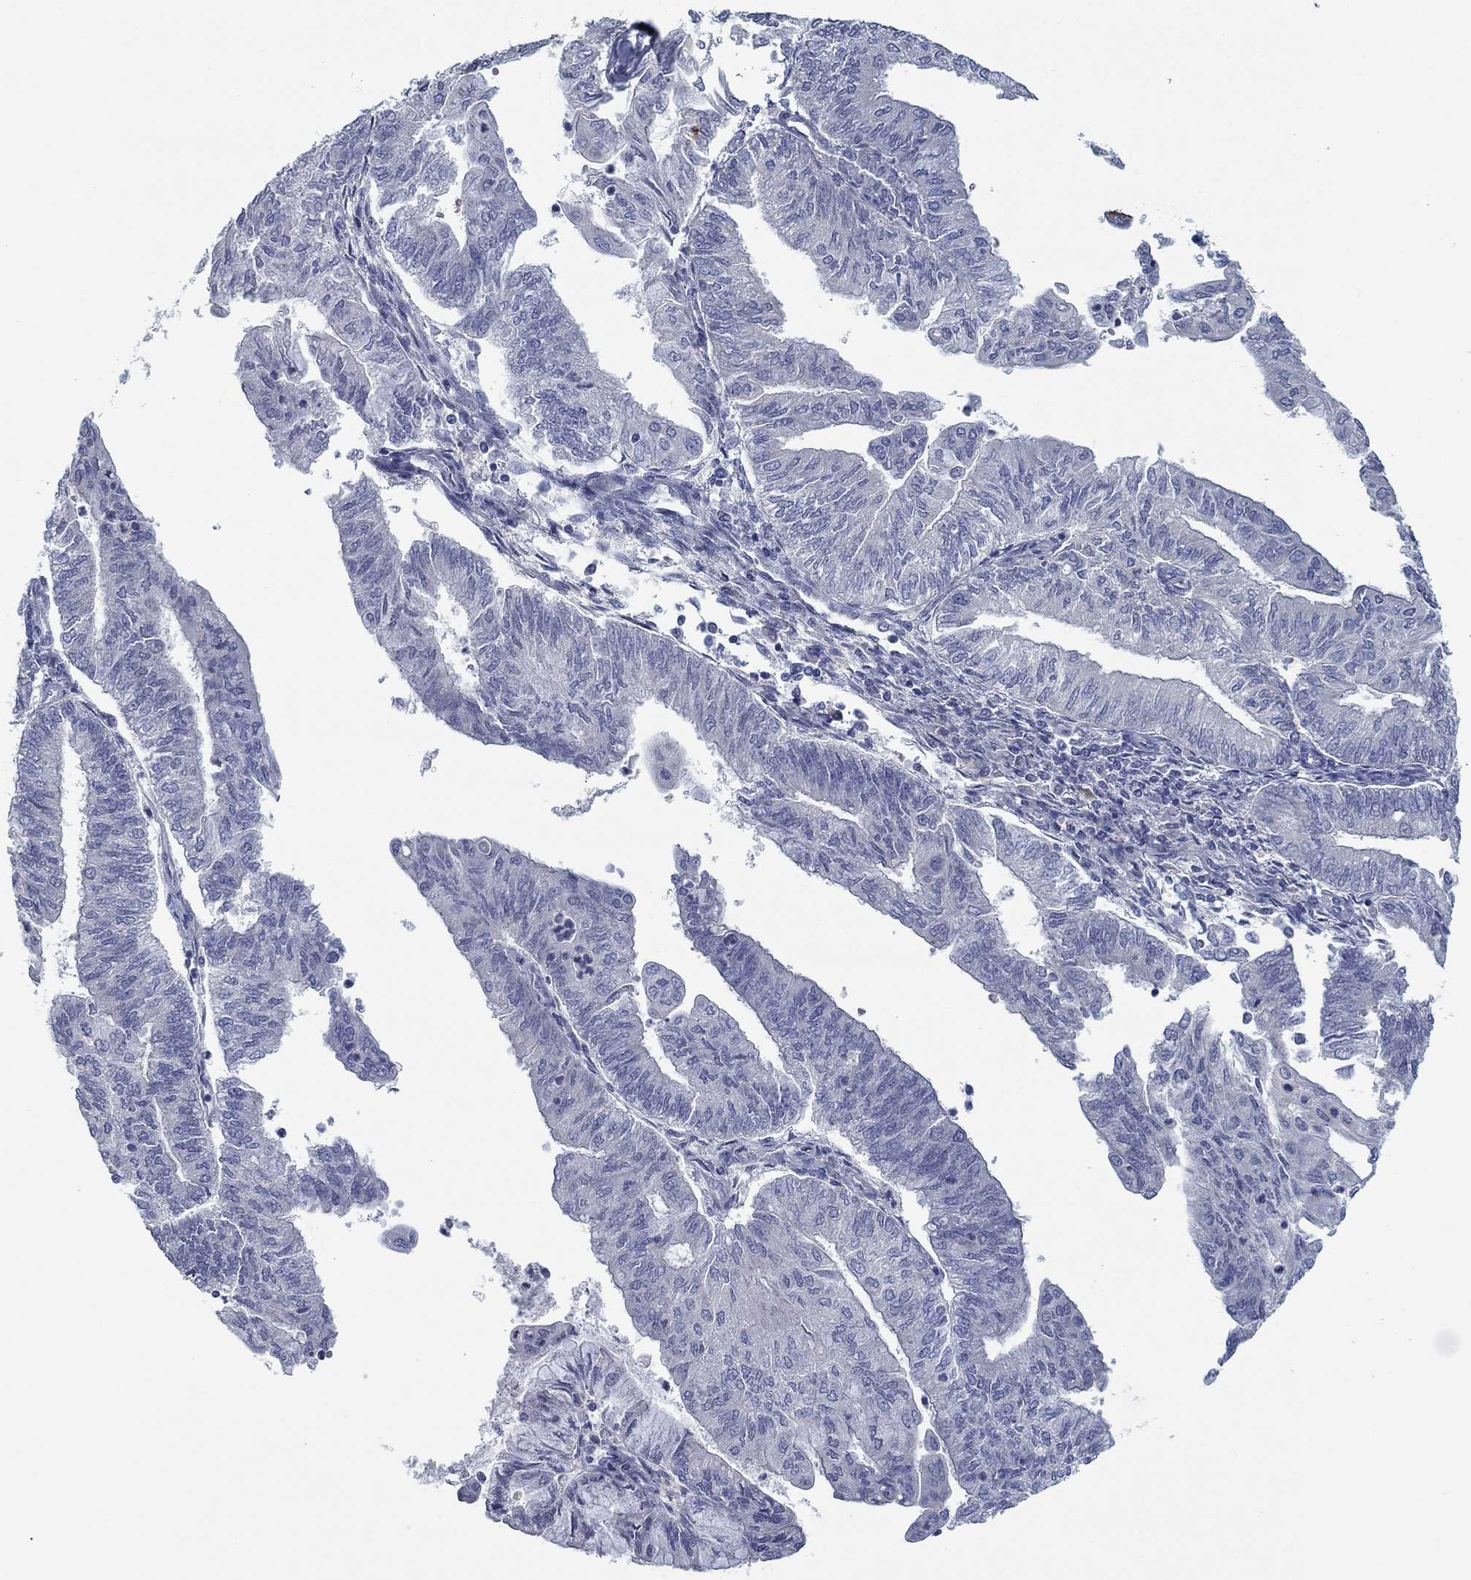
{"staining": {"intensity": "negative", "quantity": "none", "location": "none"}, "tissue": "endometrial cancer", "cell_type": "Tumor cells", "image_type": "cancer", "snomed": [{"axis": "morphology", "description": "Adenocarcinoma, NOS"}, {"axis": "topography", "description": "Endometrium"}], "caption": "Immunohistochemistry (IHC) of endometrial adenocarcinoma reveals no expression in tumor cells.", "gene": "APOC3", "patient": {"sex": "female", "age": 59}}